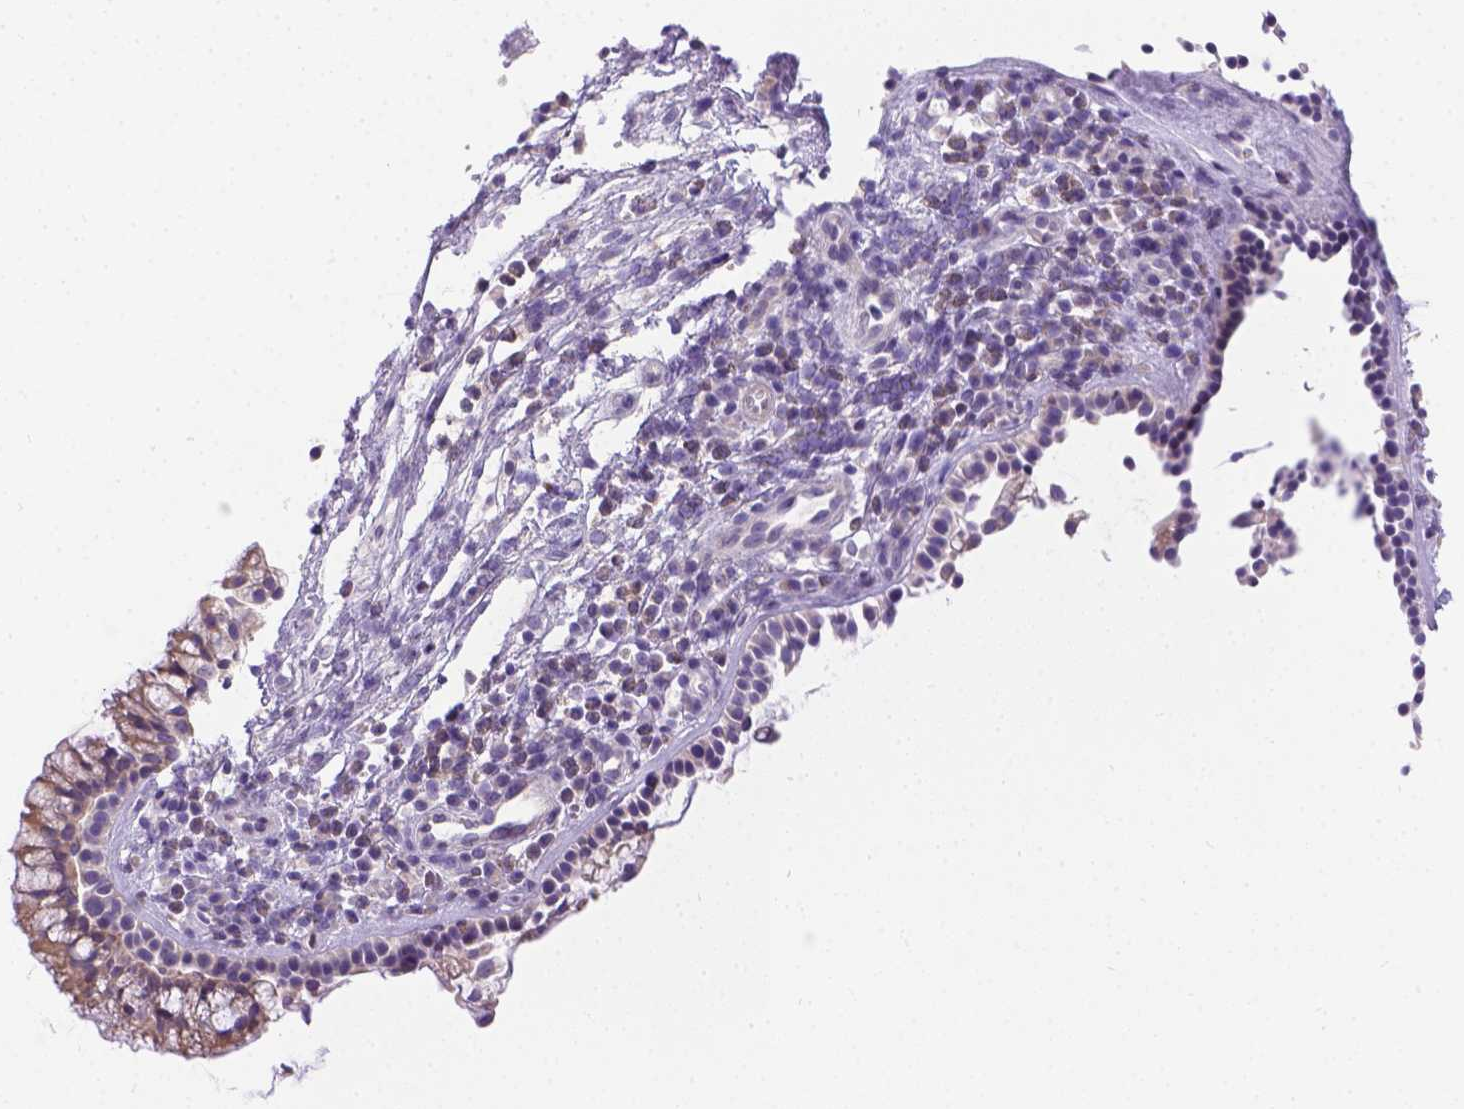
{"staining": {"intensity": "weak", "quantity": "<25%", "location": "cytoplasmic/membranous"}, "tissue": "nasopharynx", "cell_type": "Respiratory epithelial cells", "image_type": "normal", "snomed": [{"axis": "morphology", "description": "Normal tissue, NOS"}, {"axis": "topography", "description": "Nasopharynx"}], "caption": "There is no significant staining in respiratory epithelial cells of nasopharynx. (DAB IHC visualized using brightfield microscopy, high magnification).", "gene": "TM4SF18", "patient": {"sex": "male", "age": 77}}